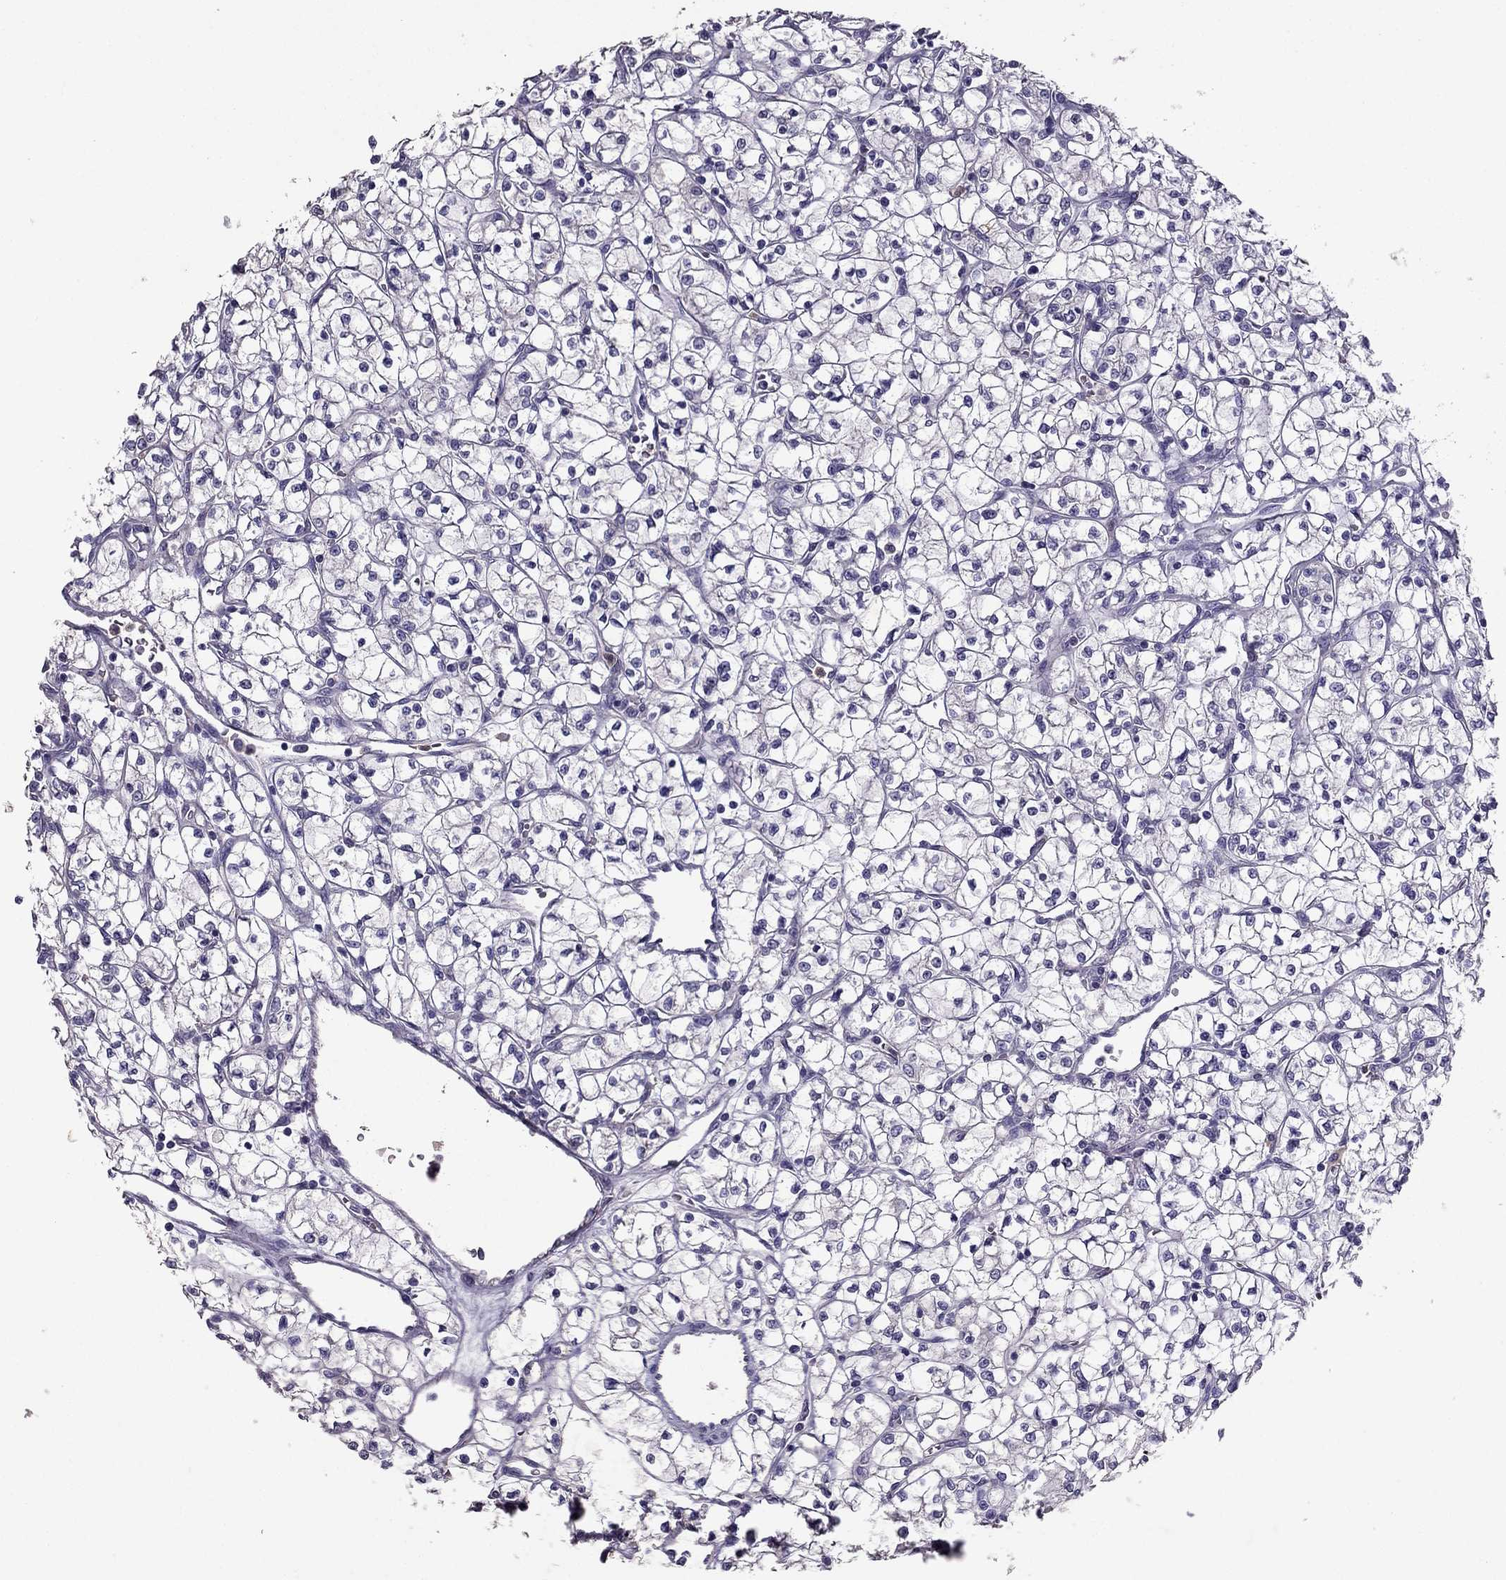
{"staining": {"intensity": "negative", "quantity": "none", "location": "none"}, "tissue": "renal cancer", "cell_type": "Tumor cells", "image_type": "cancer", "snomed": [{"axis": "morphology", "description": "Adenocarcinoma, NOS"}, {"axis": "topography", "description": "Kidney"}], "caption": "An image of renal adenocarcinoma stained for a protein displays no brown staining in tumor cells.", "gene": "RFLNB", "patient": {"sex": "female", "age": 64}}